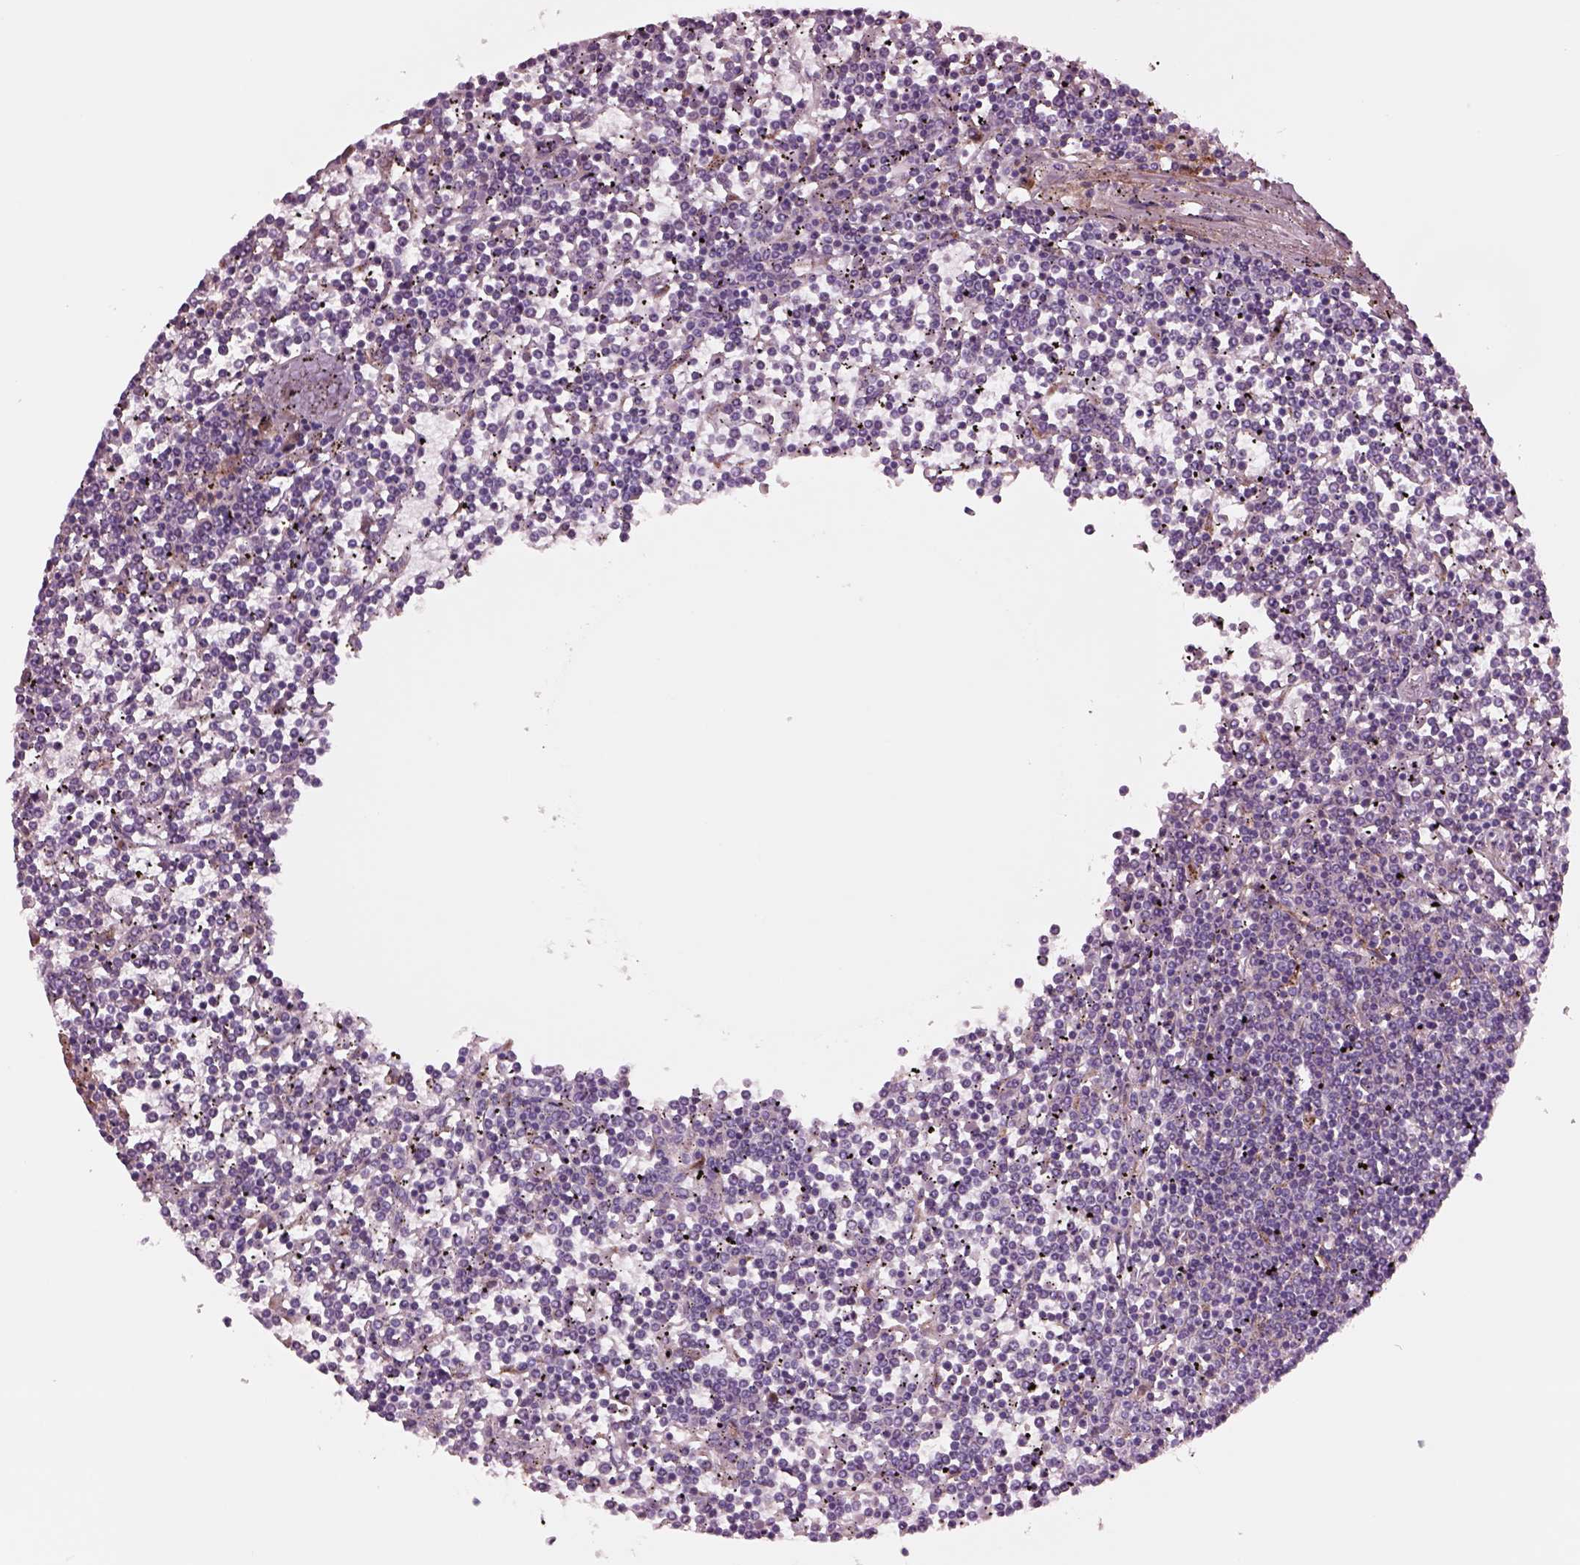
{"staining": {"intensity": "negative", "quantity": "none", "location": "none"}, "tissue": "lymphoma", "cell_type": "Tumor cells", "image_type": "cancer", "snomed": [{"axis": "morphology", "description": "Malignant lymphoma, non-Hodgkin's type, Low grade"}, {"axis": "topography", "description": "Spleen"}], "caption": "Protein analysis of low-grade malignant lymphoma, non-Hodgkin's type reveals no significant staining in tumor cells.", "gene": "SEC23A", "patient": {"sex": "female", "age": 19}}